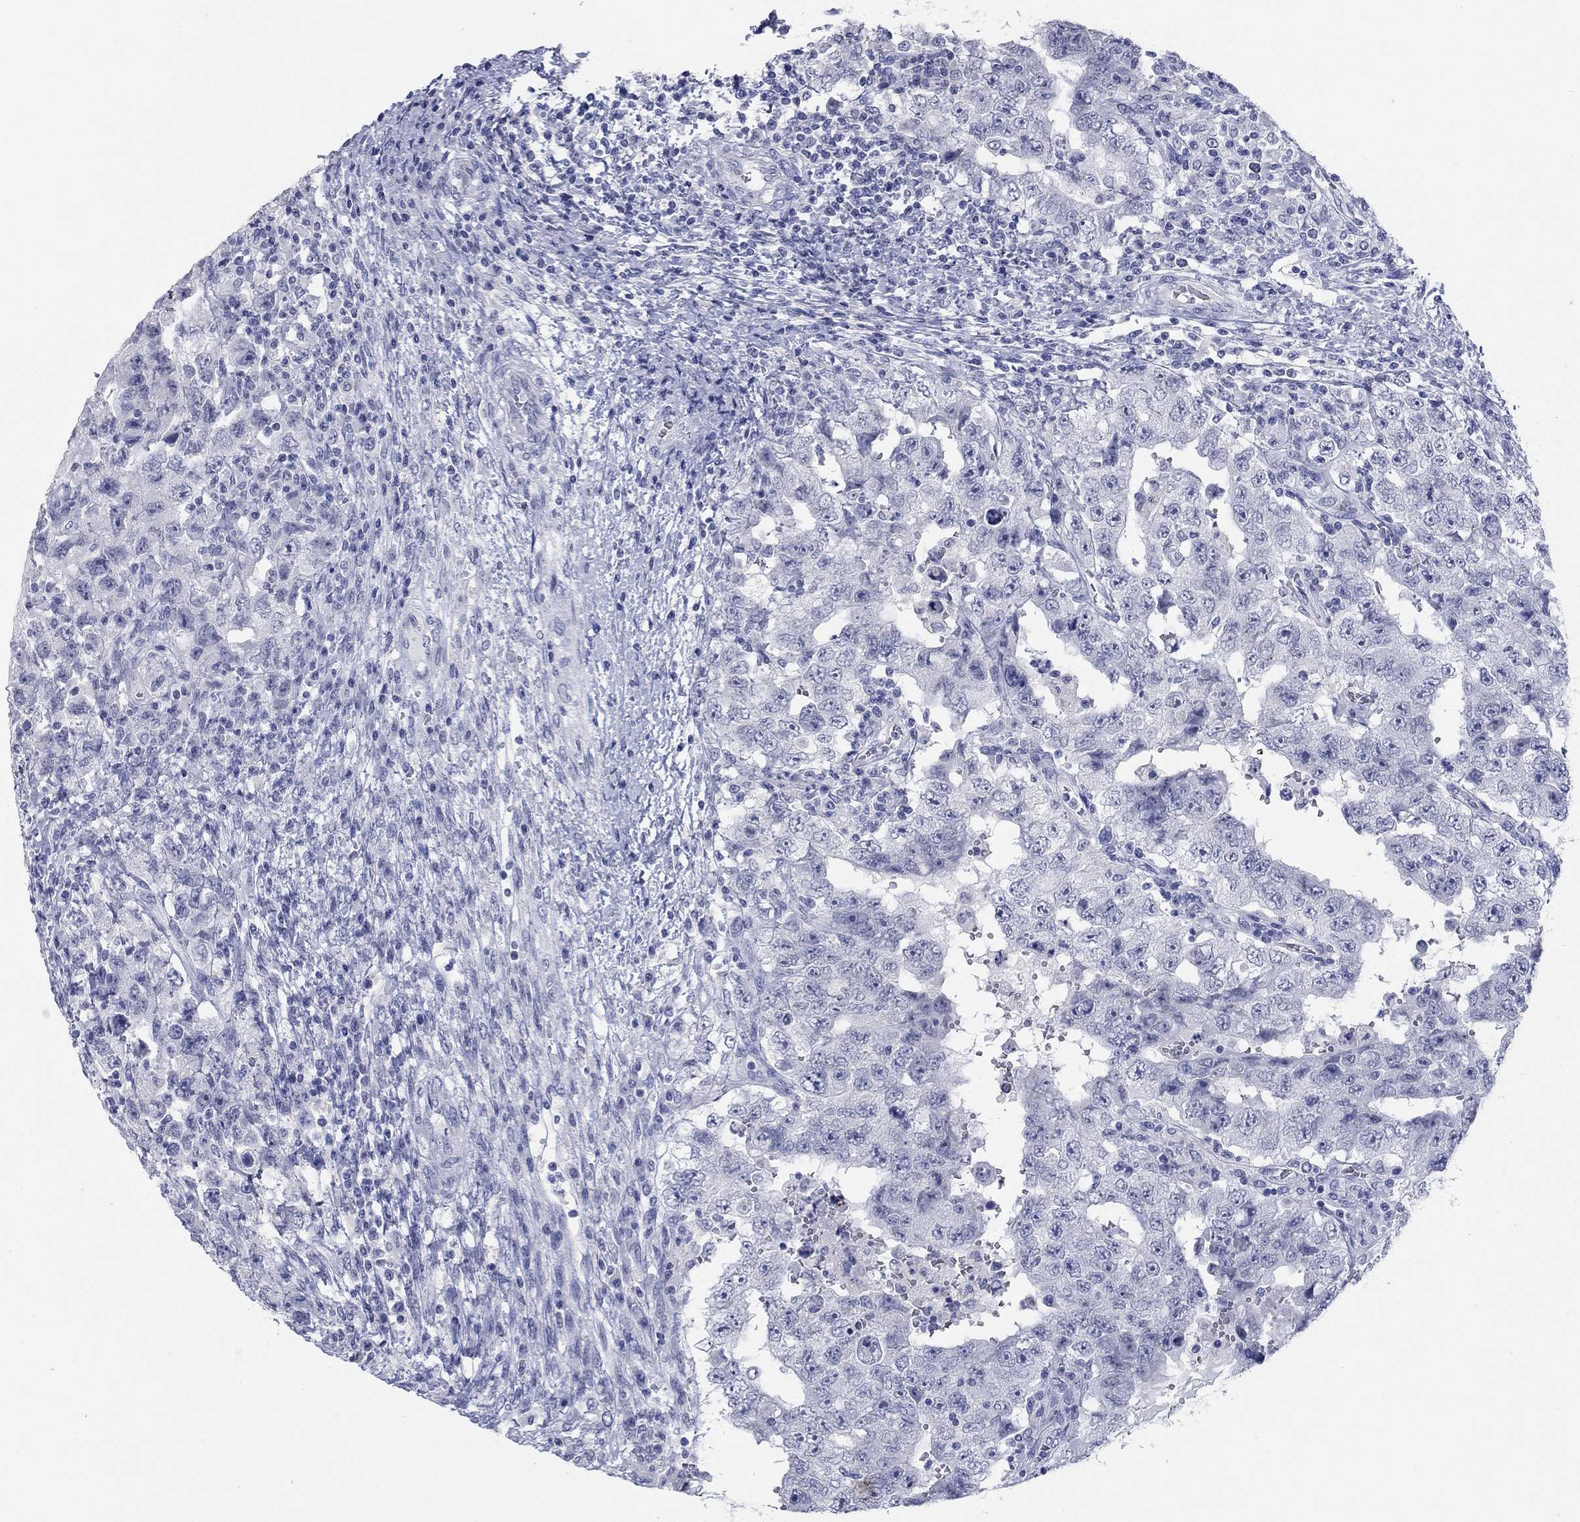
{"staining": {"intensity": "negative", "quantity": "none", "location": "none"}, "tissue": "testis cancer", "cell_type": "Tumor cells", "image_type": "cancer", "snomed": [{"axis": "morphology", "description": "Carcinoma, Embryonal, NOS"}, {"axis": "topography", "description": "Testis"}], "caption": "Immunohistochemical staining of testis embryonal carcinoma displays no significant staining in tumor cells.", "gene": "ATP6V1G2", "patient": {"sex": "male", "age": 26}}